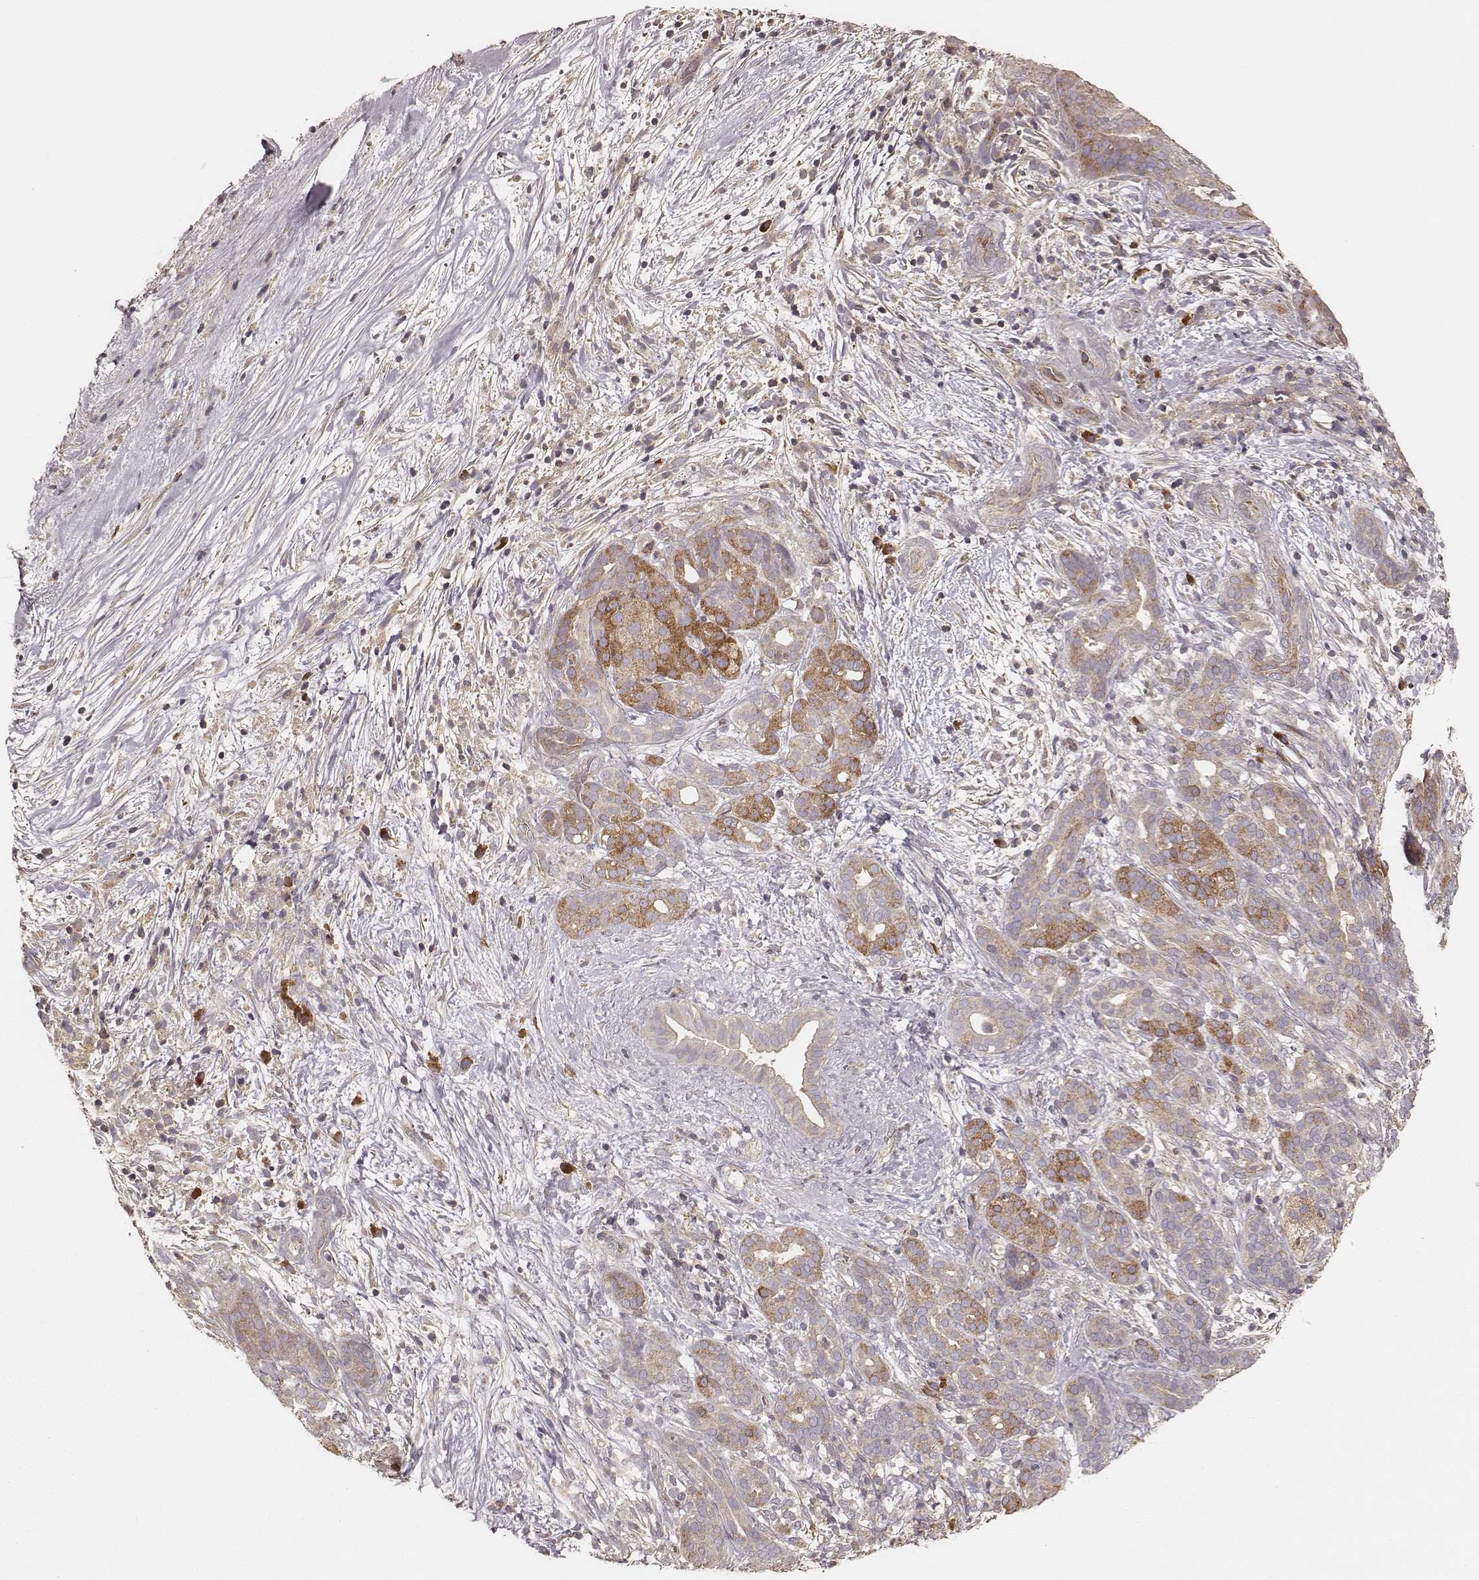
{"staining": {"intensity": "moderate", "quantity": ">75%", "location": "cytoplasmic/membranous"}, "tissue": "pancreatic cancer", "cell_type": "Tumor cells", "image_type": "cancer", "snomed": [{"axis": "morphology", "description": "Adenocarcinoma, NOS"}, {"axis": "topography", "description": "Pancreas"}], "caption": "This histopathology image demonstrates adenocarcinoma (pancreatic) stained with immunohistochemistry to label a protein in brown. The cytoplasmic/membranous of tumor cells show moderate positivity for the protein. Nuclei are counter-stained blue.", "gene": "CARS1", "patient": {"sex": "male", "age": 44}}